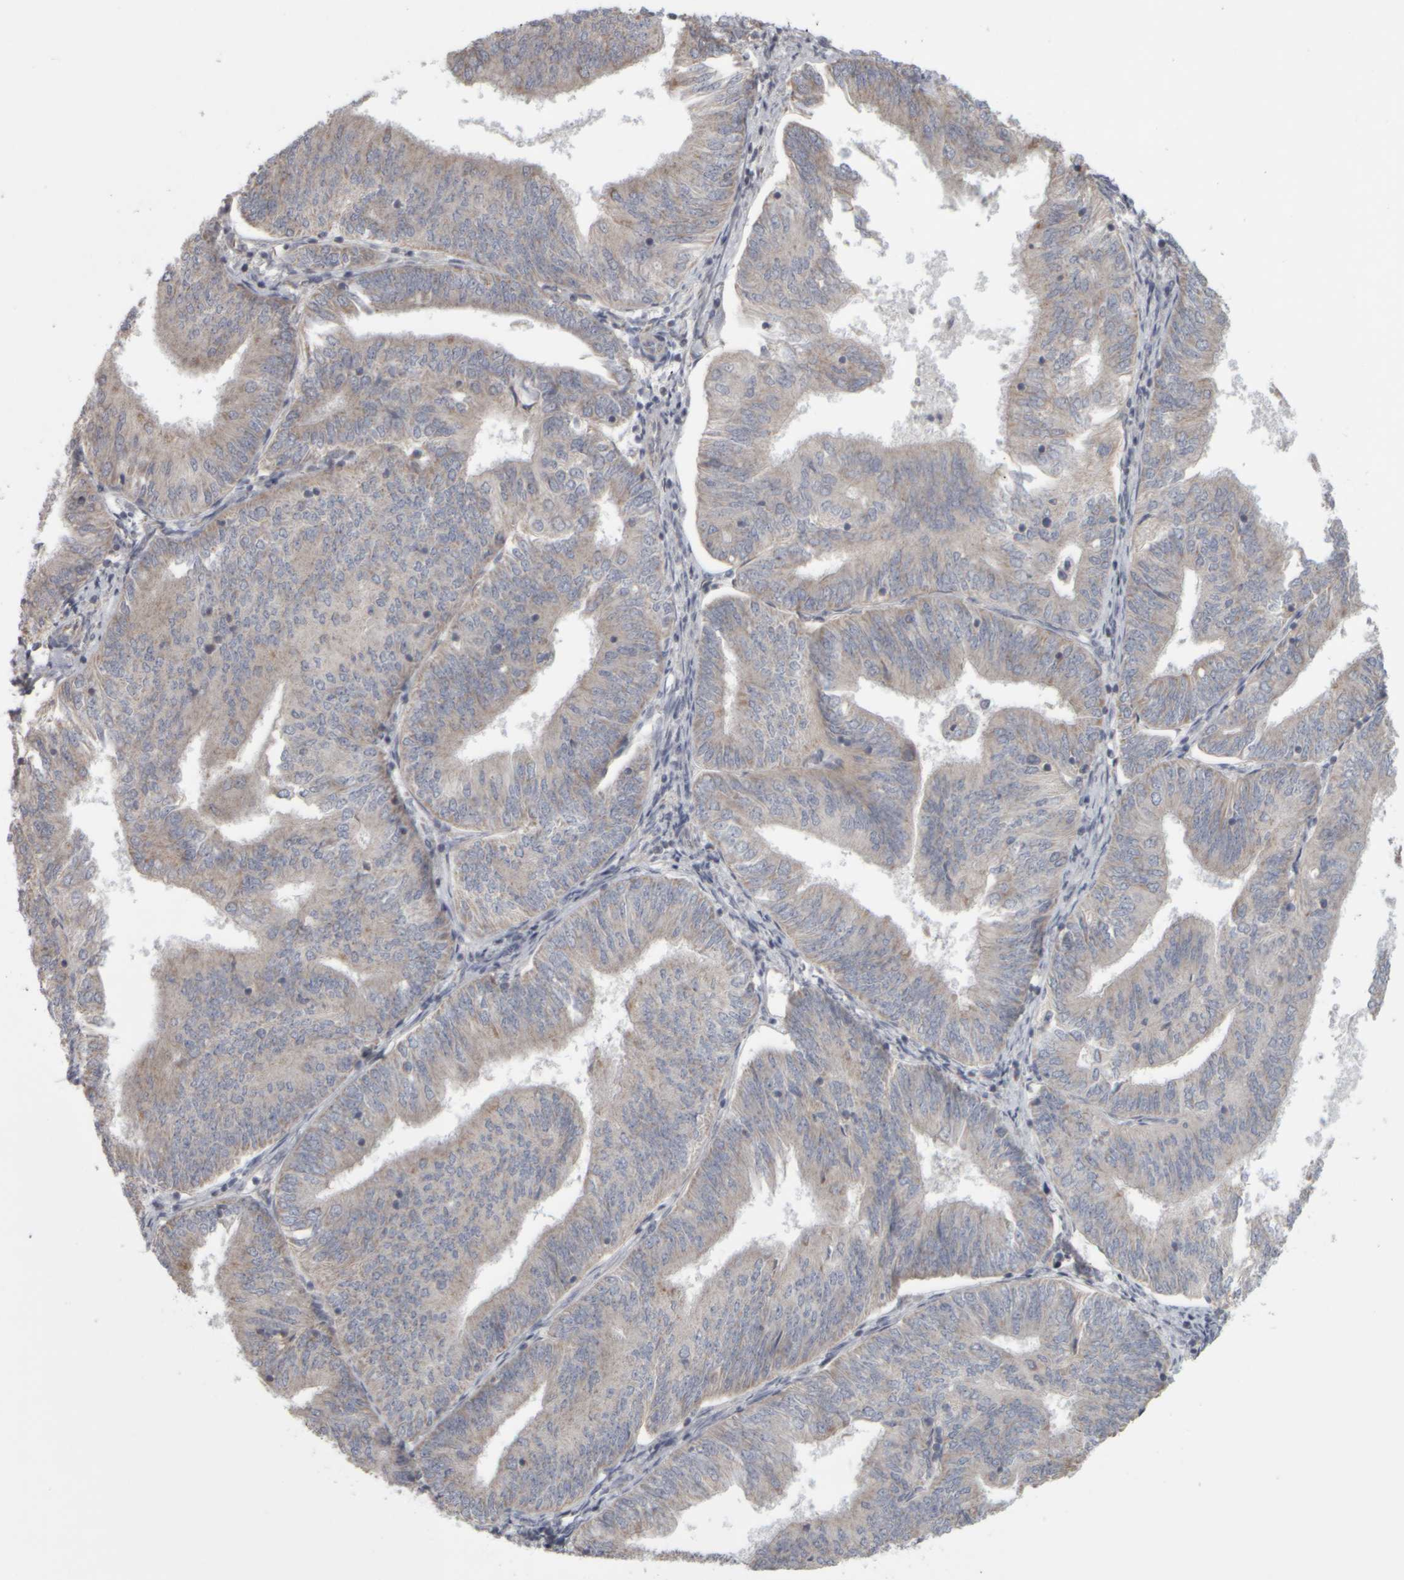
{"staining": {"intensity": "weak", "quantity": "<25%", "location": "cytoplasmic/membranous"}, "tissue": "endometrial cancer", "cell_type": "Tumor cells", "image_type": "cancer", "snomed": [{"axis": "morphology", "description": "Adenocarcinoma, NOS"}, {"axis": "topography", "description": "Endometrium"}], "caption": "Protein analysis of endometrial cancer (adenocarcinoma) displays no significant staining in tumor cells.", "gene": "SCO1", "patient": {"sex": "female", "age": 58}}